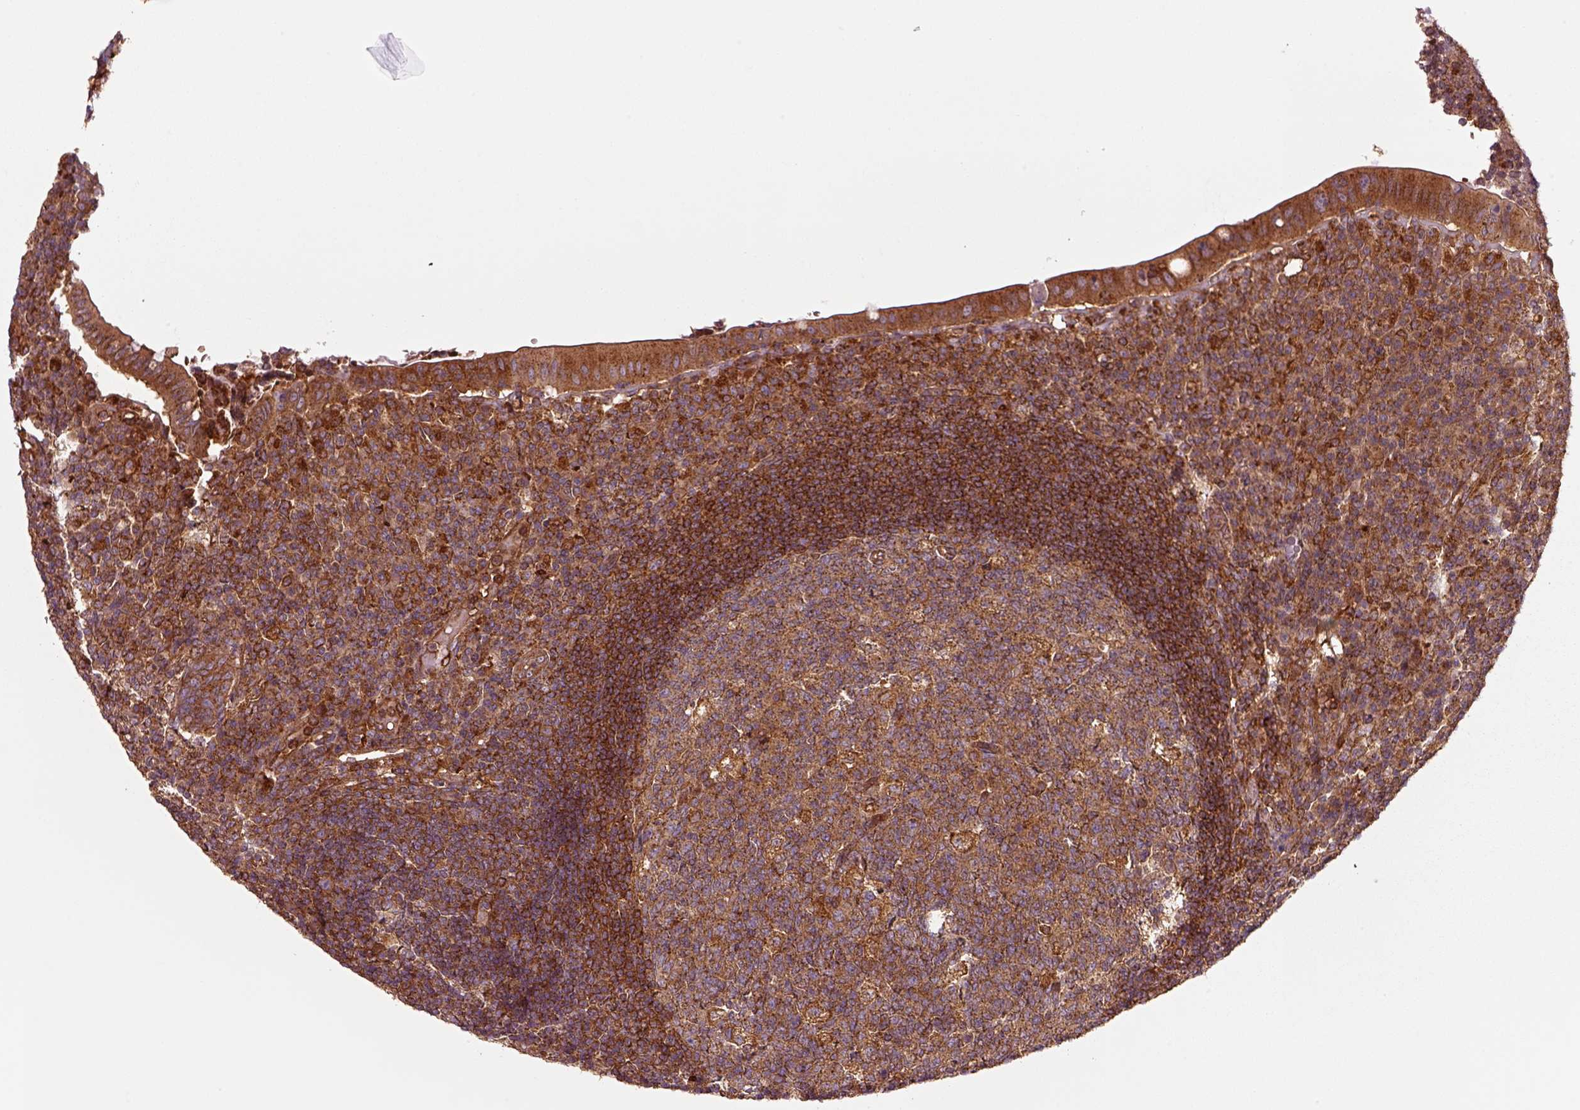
{"staining": {"intensity": "strong", "quantity": ">75%", "location": "cytoplasmic/membranous"}, "tissue": "appendix", "cell_type": "Glandular cells", "image_type": "normal", "snomed": [{"axis": "morphology", "description": "Normal tissue, NOS"}, {"axis": "topography", "description": "Appendix"}], "caption": "Appendix stained for a protein demonstrates strong cytoplasmic/membranous positivity in glandular cells. The staining was performed using DAB (3,3'-diaminobenzidine) to visualize the protein expression in brown, while the nuclei were stained in blue with hematoxylin (Magnification: 20x).", "gene": "WASHC2A", "patient": {"sex": "male", "age": 18}}